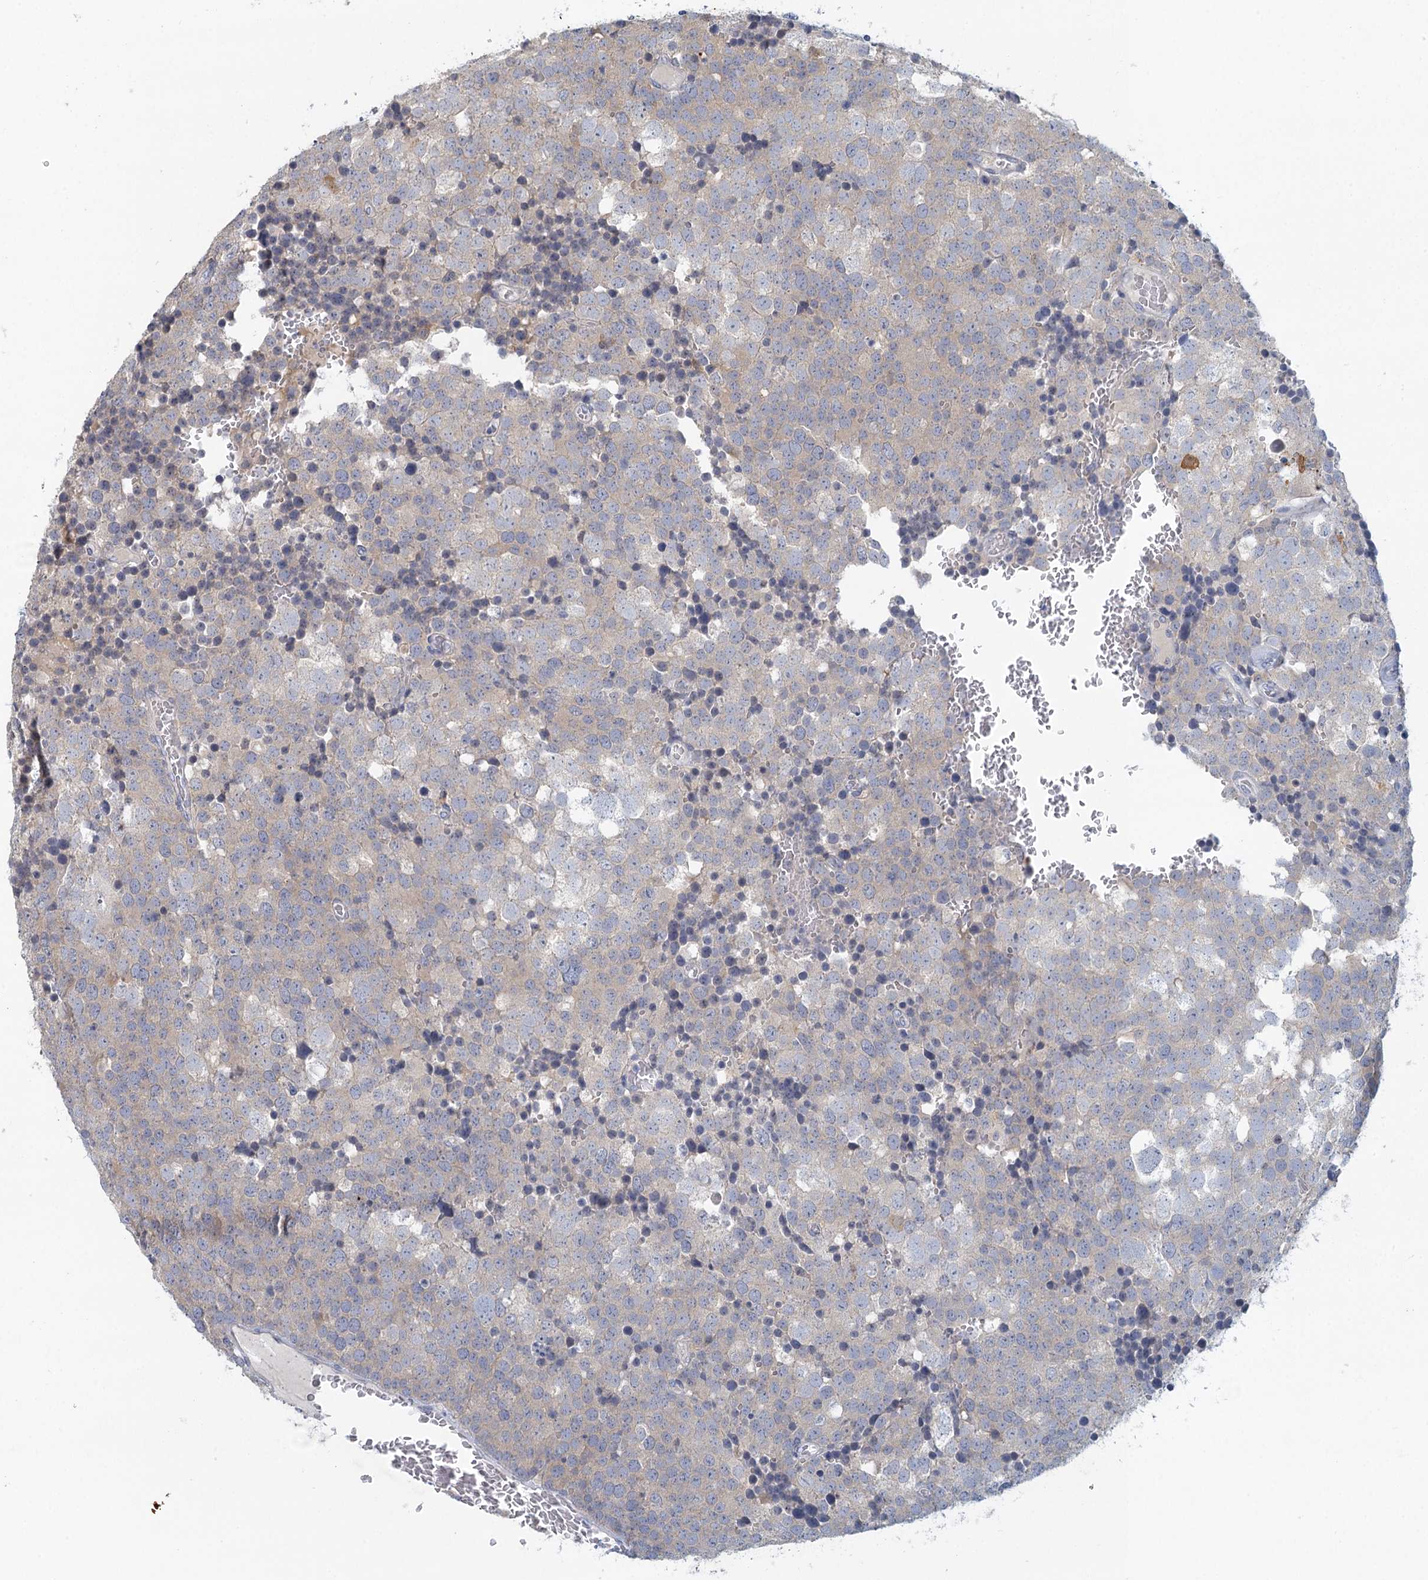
{"staining": {"intensity": "weak", "quantity": "<25%", "location": "cytoplasmic/membranous"}, "tissue": "testis cancer", "cell_type": "Tumor cells", "image_type": "cancer", "snomed": [{"axis": "morphology", "description": "Seminoma, NOS"}, {"axis": "topography", "description": "Testis"}], "caption": "This is an immunohistochemistry micrograph of testis cancer (seminoma). There is no staining in tumor cells.", "gene": "MYO7B", "patient": {"sex": "male", "age": 71}}